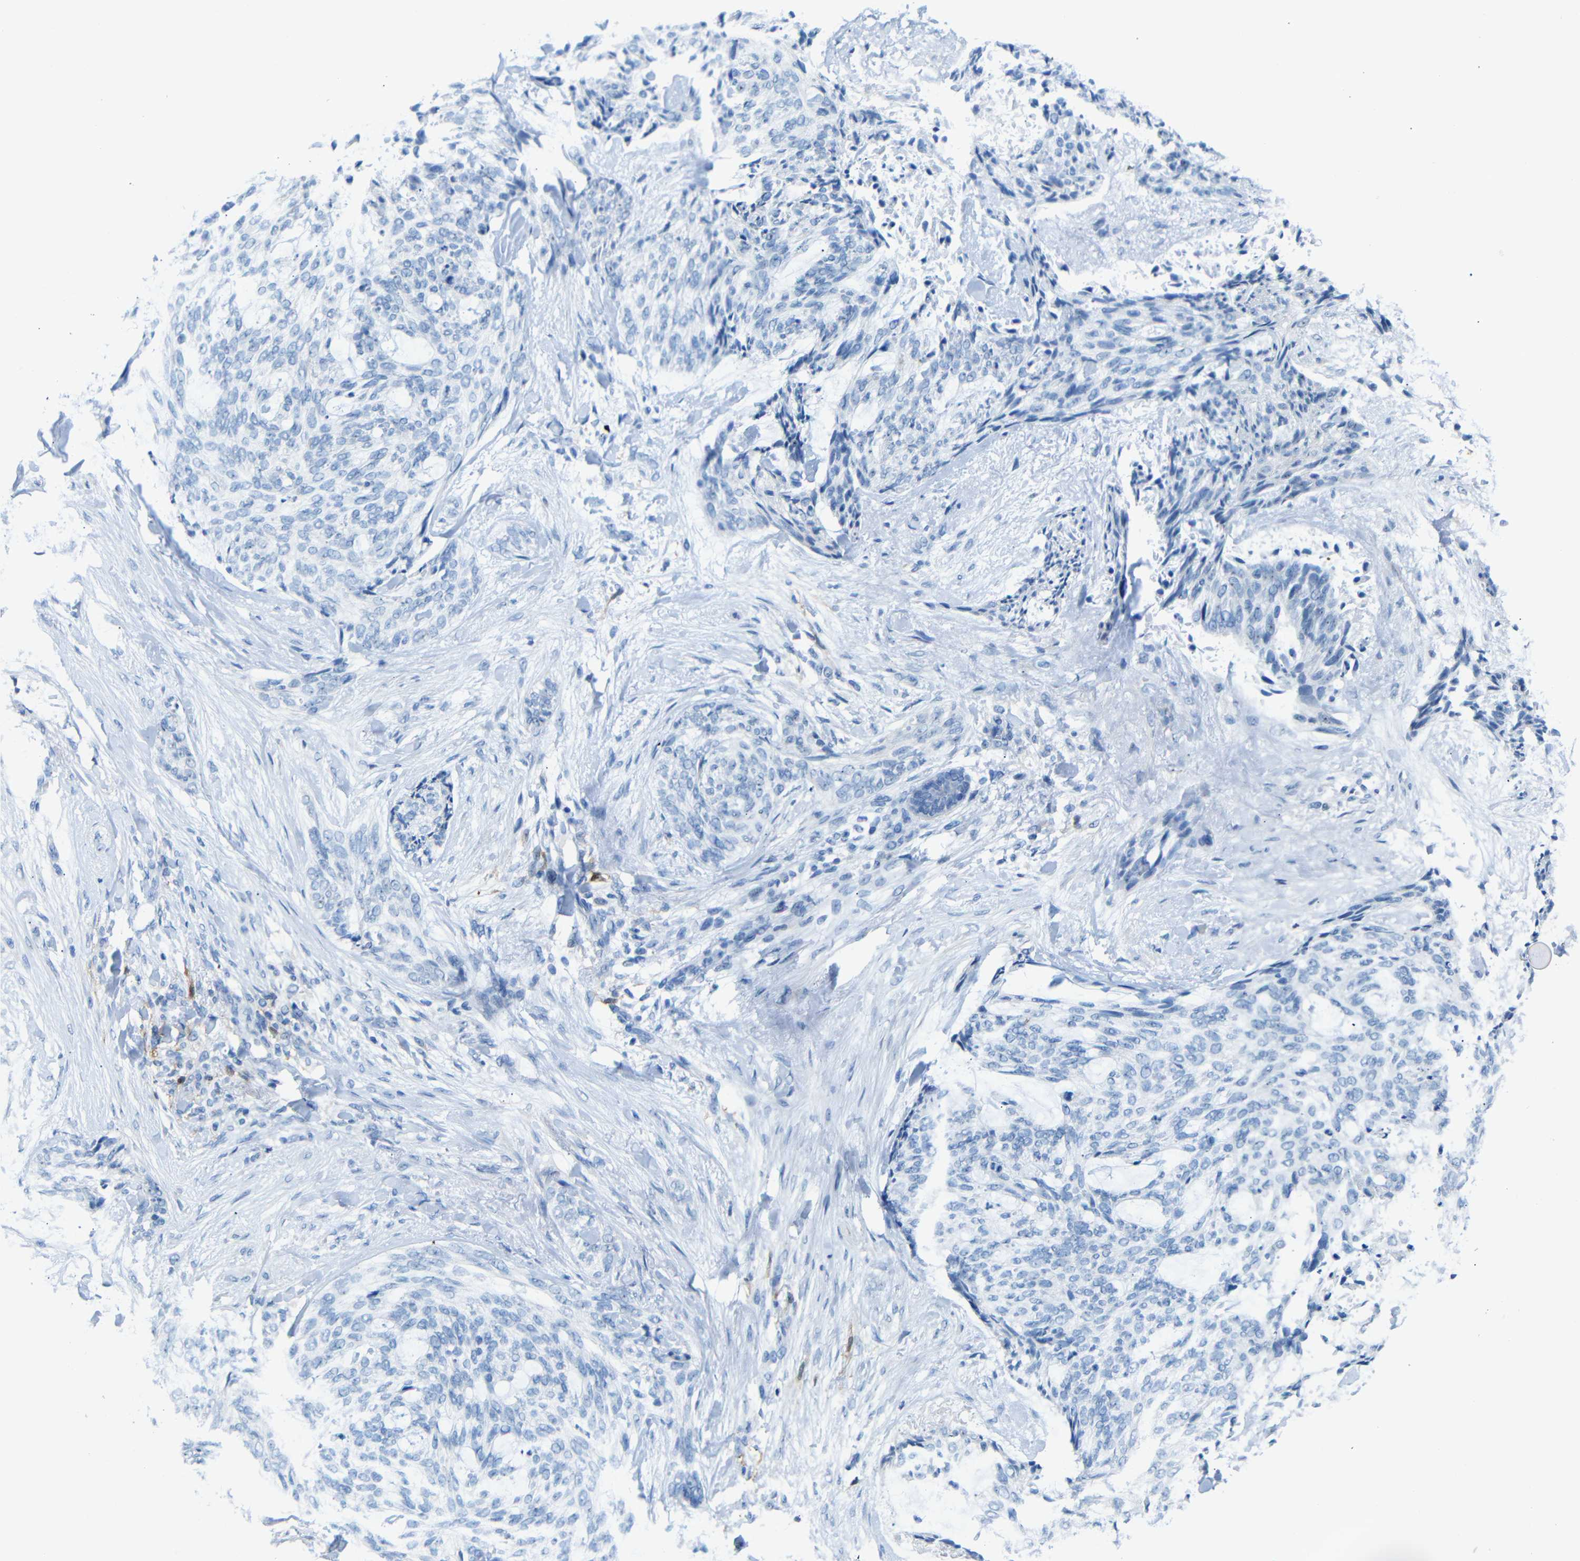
{"staining": {"intensity": "negative", "quantity": "none", "location": "none"}, "tissue": "skin cancer", "cell_type": "Tumor cells", "image_type": "cancer", "snomed": [{"axis": "morphology", "description": "Normal tissue, NOS"}, {"axis": "morphology", "description": "Basal cell carcinoma"}, {"axis": "topography", "description": "Skin"}], "caption": "This is an IHC micrograph of human skin cancer. There is no positivity in tumor cells.", "gene": "C1orf210", "patient": {"sex": "female", "age": 71}}